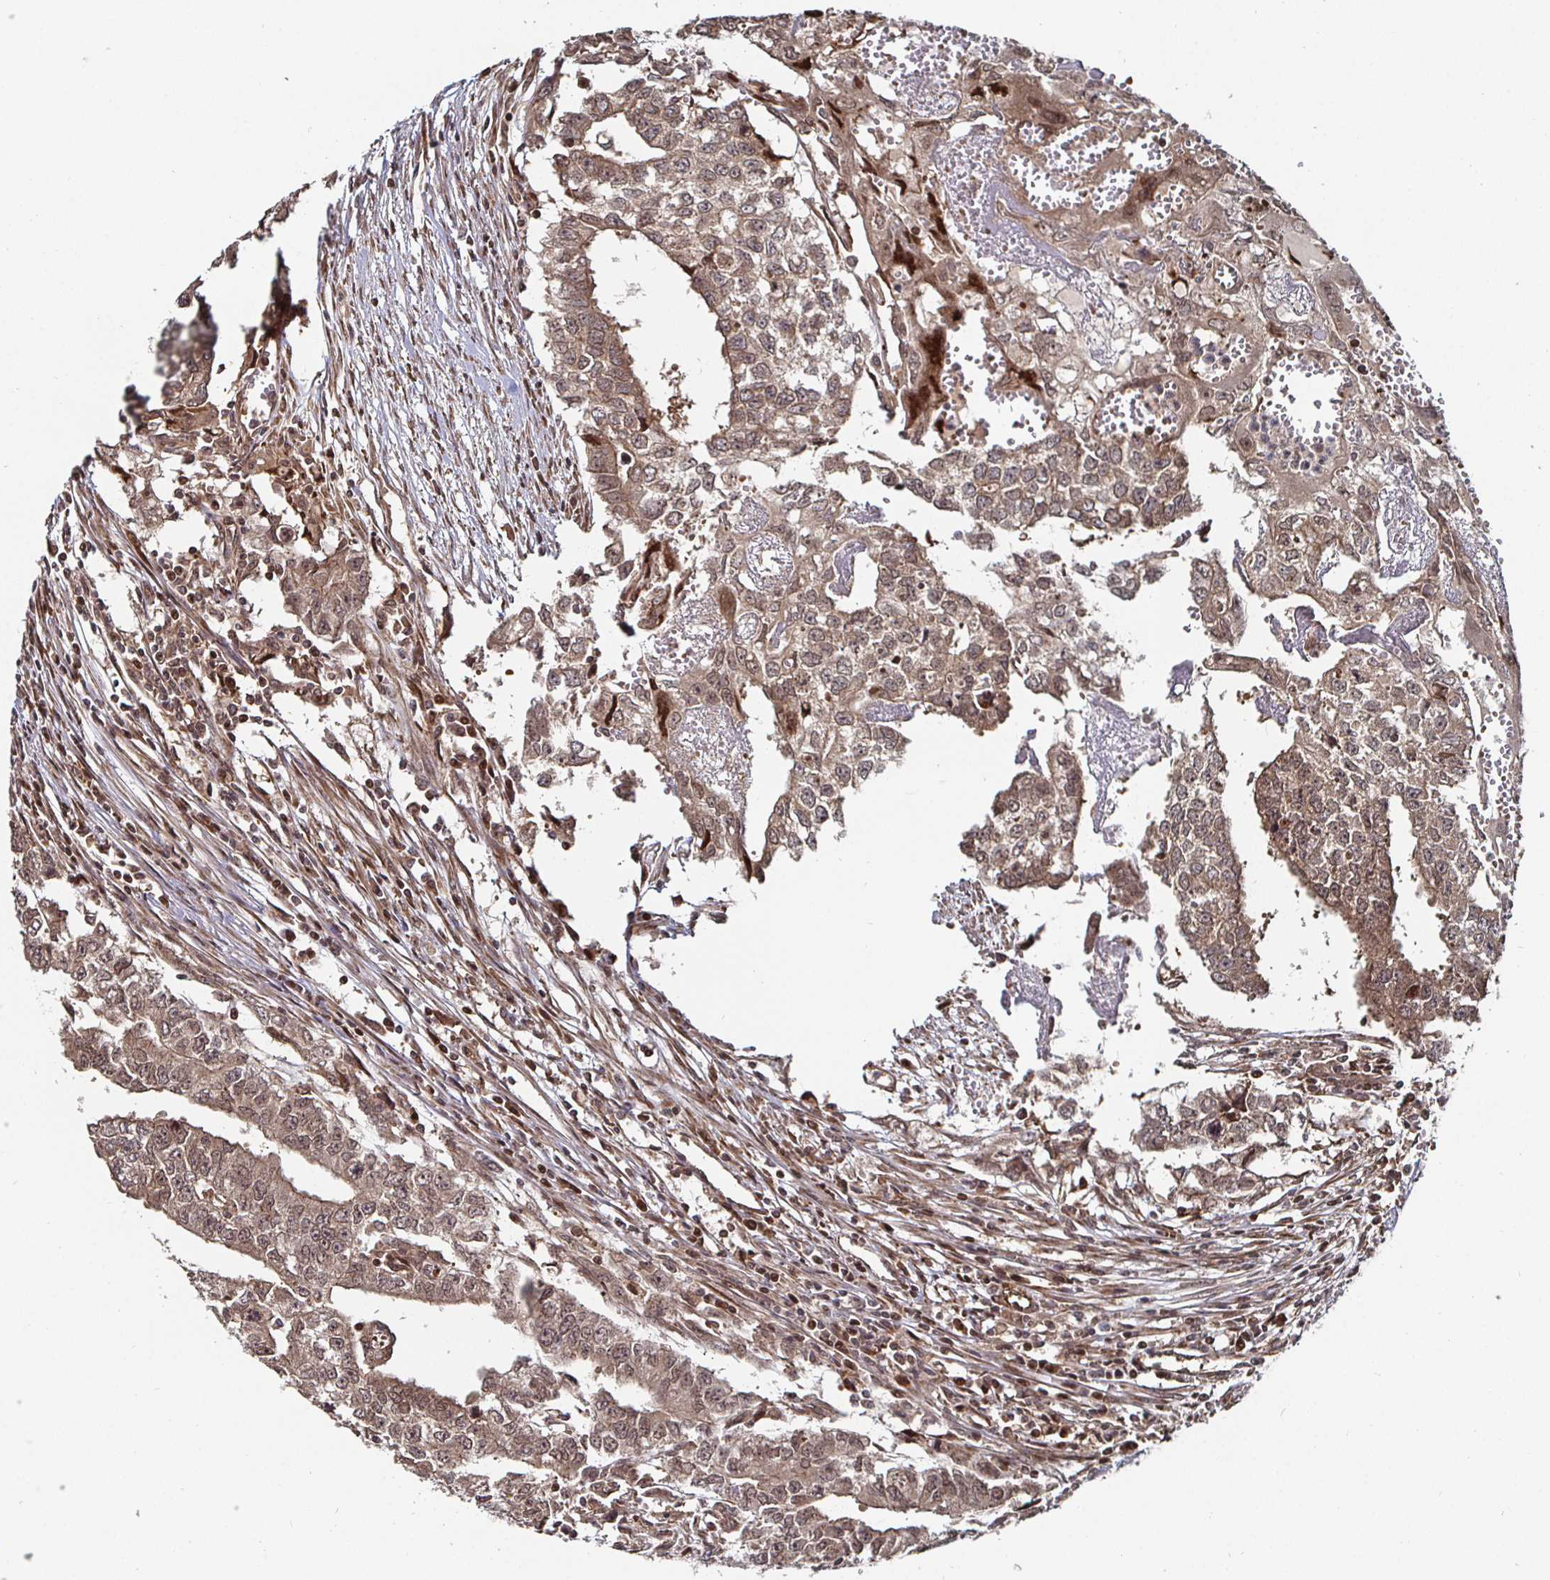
{"staining": {"intensity": "moderate", "quantity": ">75%", "location": "cytoplasmic/membranous"}, "tissue": "testis cancer", "cell_type": "Tumor cells", "image_type": "cancer", "snomed": [{"axis": "morphology", "description": "Carcinoma, Embryonal, NOS"}, {"axis": "morphology", "description": "Teratoma, malignant, NOS"}, {"axis": "topography", "description": "Testis"}], "caption": "Immunohistochemical staining of testis teratoma (malignant) exhibits medium levels of moderate cytoplasmic/membranous staining in about >75% of tumor cells. (Brightfield microscopy of DAB IHC at high magnification).", "gene": "TBKBP1", "patient": {"sex": "male", "age": 24}}